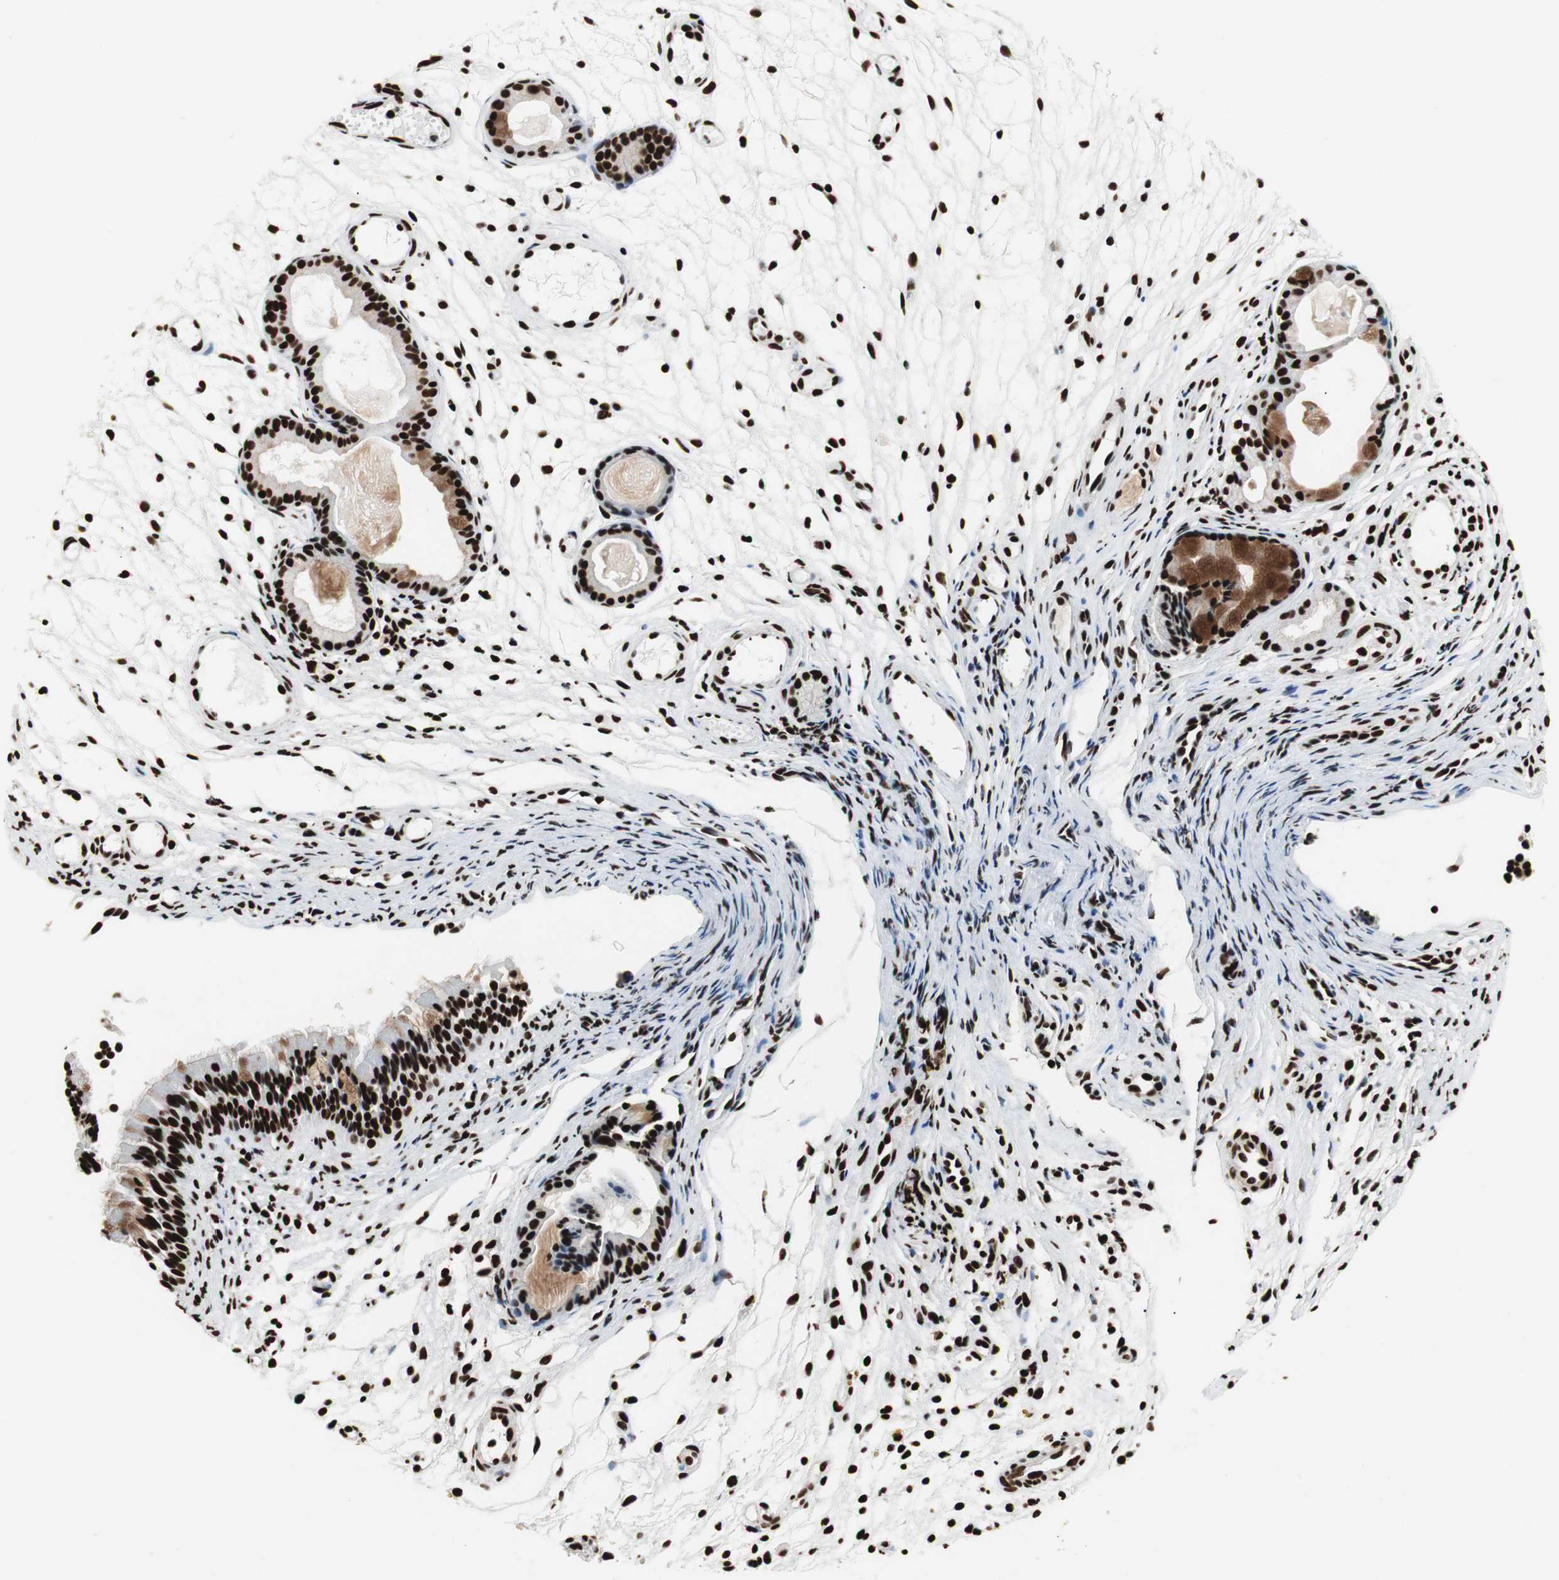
{"staining": {"intensity": "strong", "quantity": ">75%", "location": "cytoplasmic/membranous,nuclear"}, "tissue": "nasopharynx", "cell_type": "Respiratory epithelial cells", "image_type": "normal", "snomed": [{"axis": "morphology", "description": "Normal tissue, NOS"}, {"axis": "topography", "description": "Nasopharynx"}], "caption": "Approximately >75% of respiratory epithelial cells in unremarkable nasopharynx reveal strong cytoplasmic/membranous,nuclear protein positivity as visualized by brown immunohistochemical staining.", "gene": "MTA2", "patient": {"sex": "female", "age": 54}}